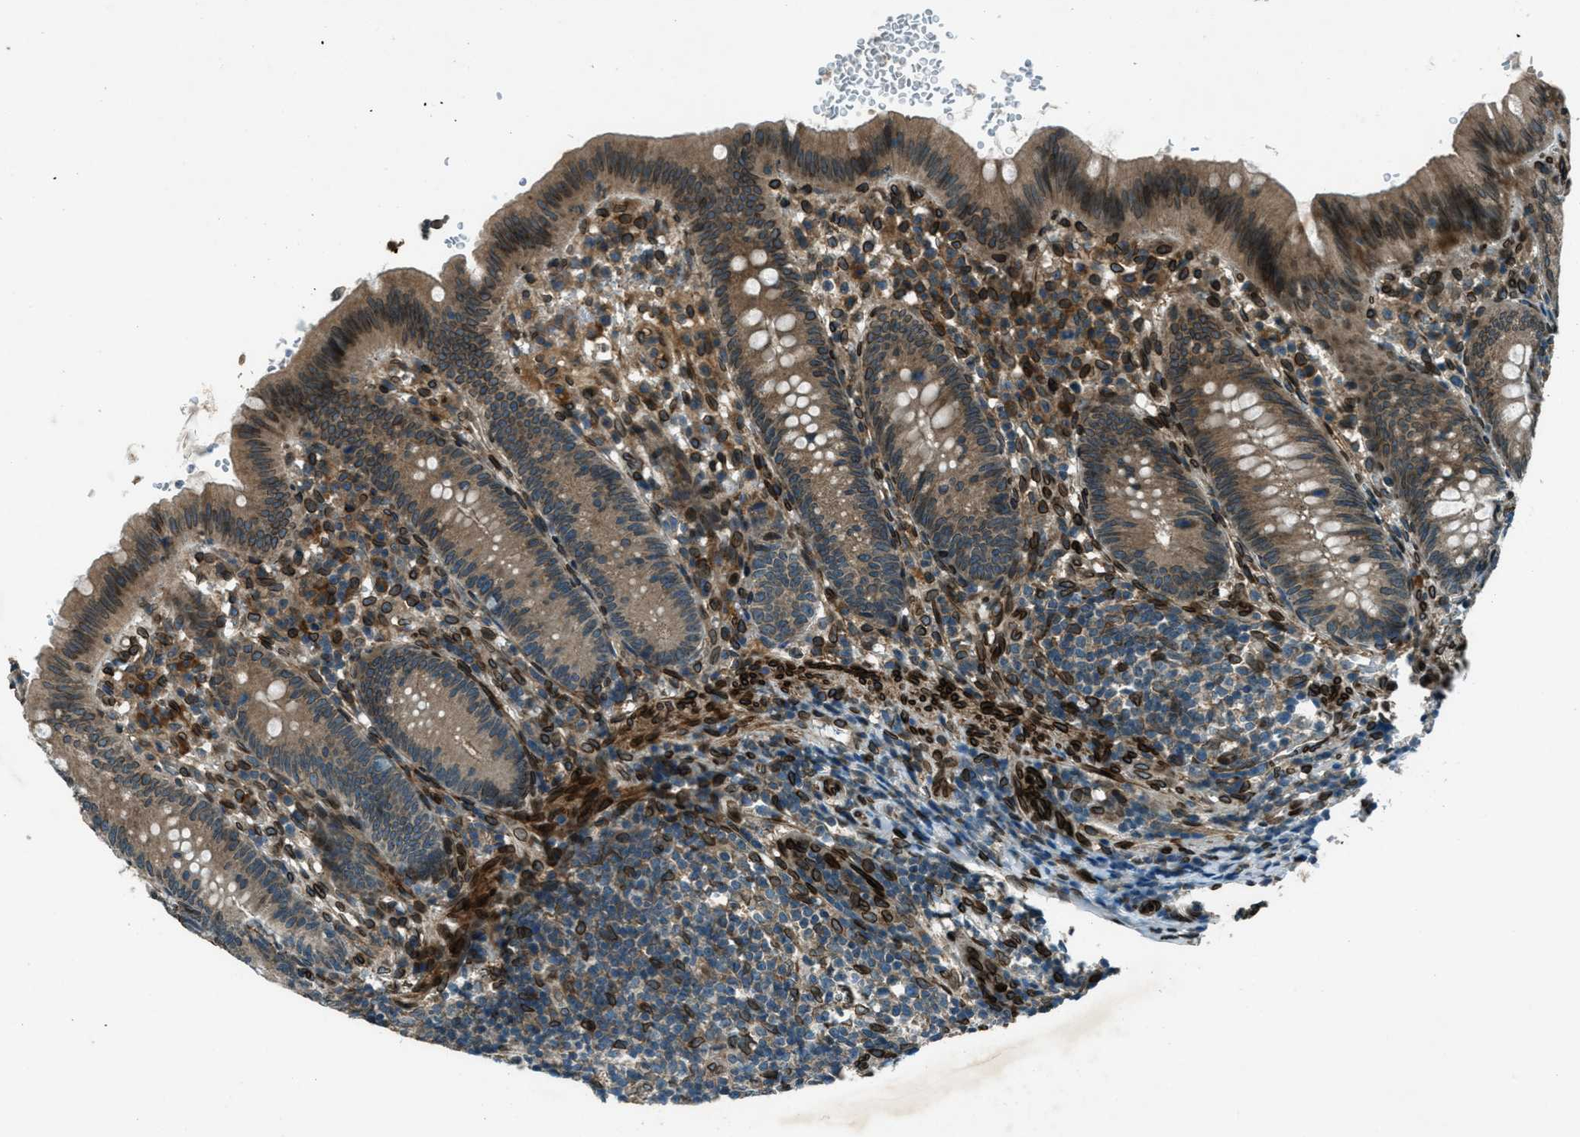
{"staining": {"intensity": "moderate", "quantity": ">75%", "location": "cytoplasmic/membranous,nuclear"}, "tissue": "appendix", "cell_type": "Glandular cells", "image_type": "normal", "snomed": [{"axis": "morphology", "description": "Normal tissue, NOS"}, {"axis": "topography", "description": "Appendix"}], "caption": "High-magnification brightfield microscopy of unremarkable appendix stained with DAB (3,3'-diaminobenzidine) (brown) and counterstained with hematoxylin (blue). glandular cells exhibit moderate cytoplasmic/membranous,nuclear staining is seen in approximately>75% of cells.", "gene": "LEMD2", "patient": {"sex": "male", "age": 1}}